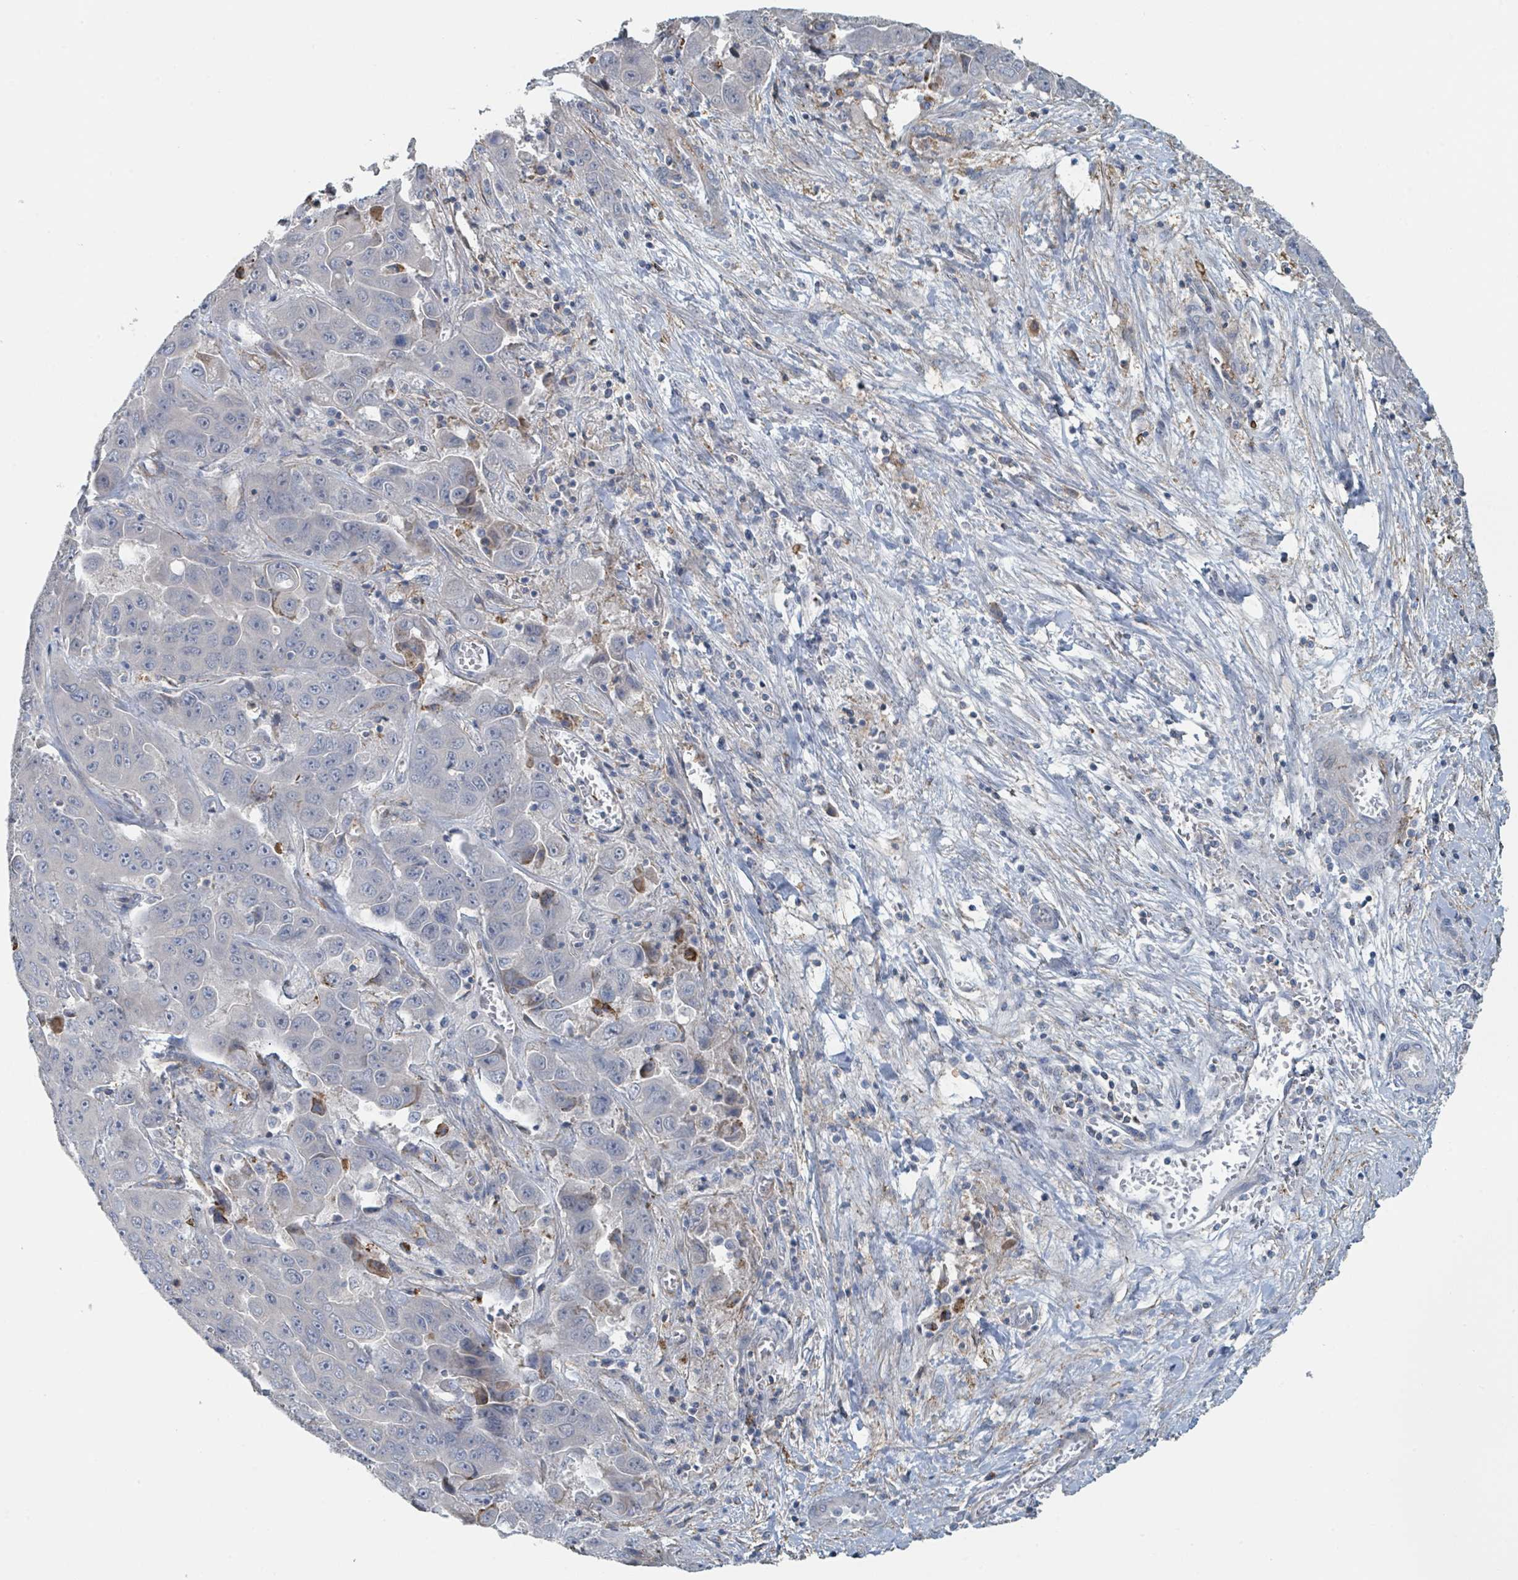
{"staining": {"intensity": "negative", "quantity": "none", "location": "none"}, "tissue": "liver cancer", "cell_type": "Tumor cells", "image_type": "cancer", "snomed": [{"axis": "morphology", "description": "Cholangiocarcinoma"}, {"axis": "topography", "description": "Liver"}], "caption": "Immunohistochemistry of human cholangiocarcinoma (liver) demonstrates no staining in tumor cells.", "gene": "LRRC42", "patient": {"sex": "female", "age": 52}}